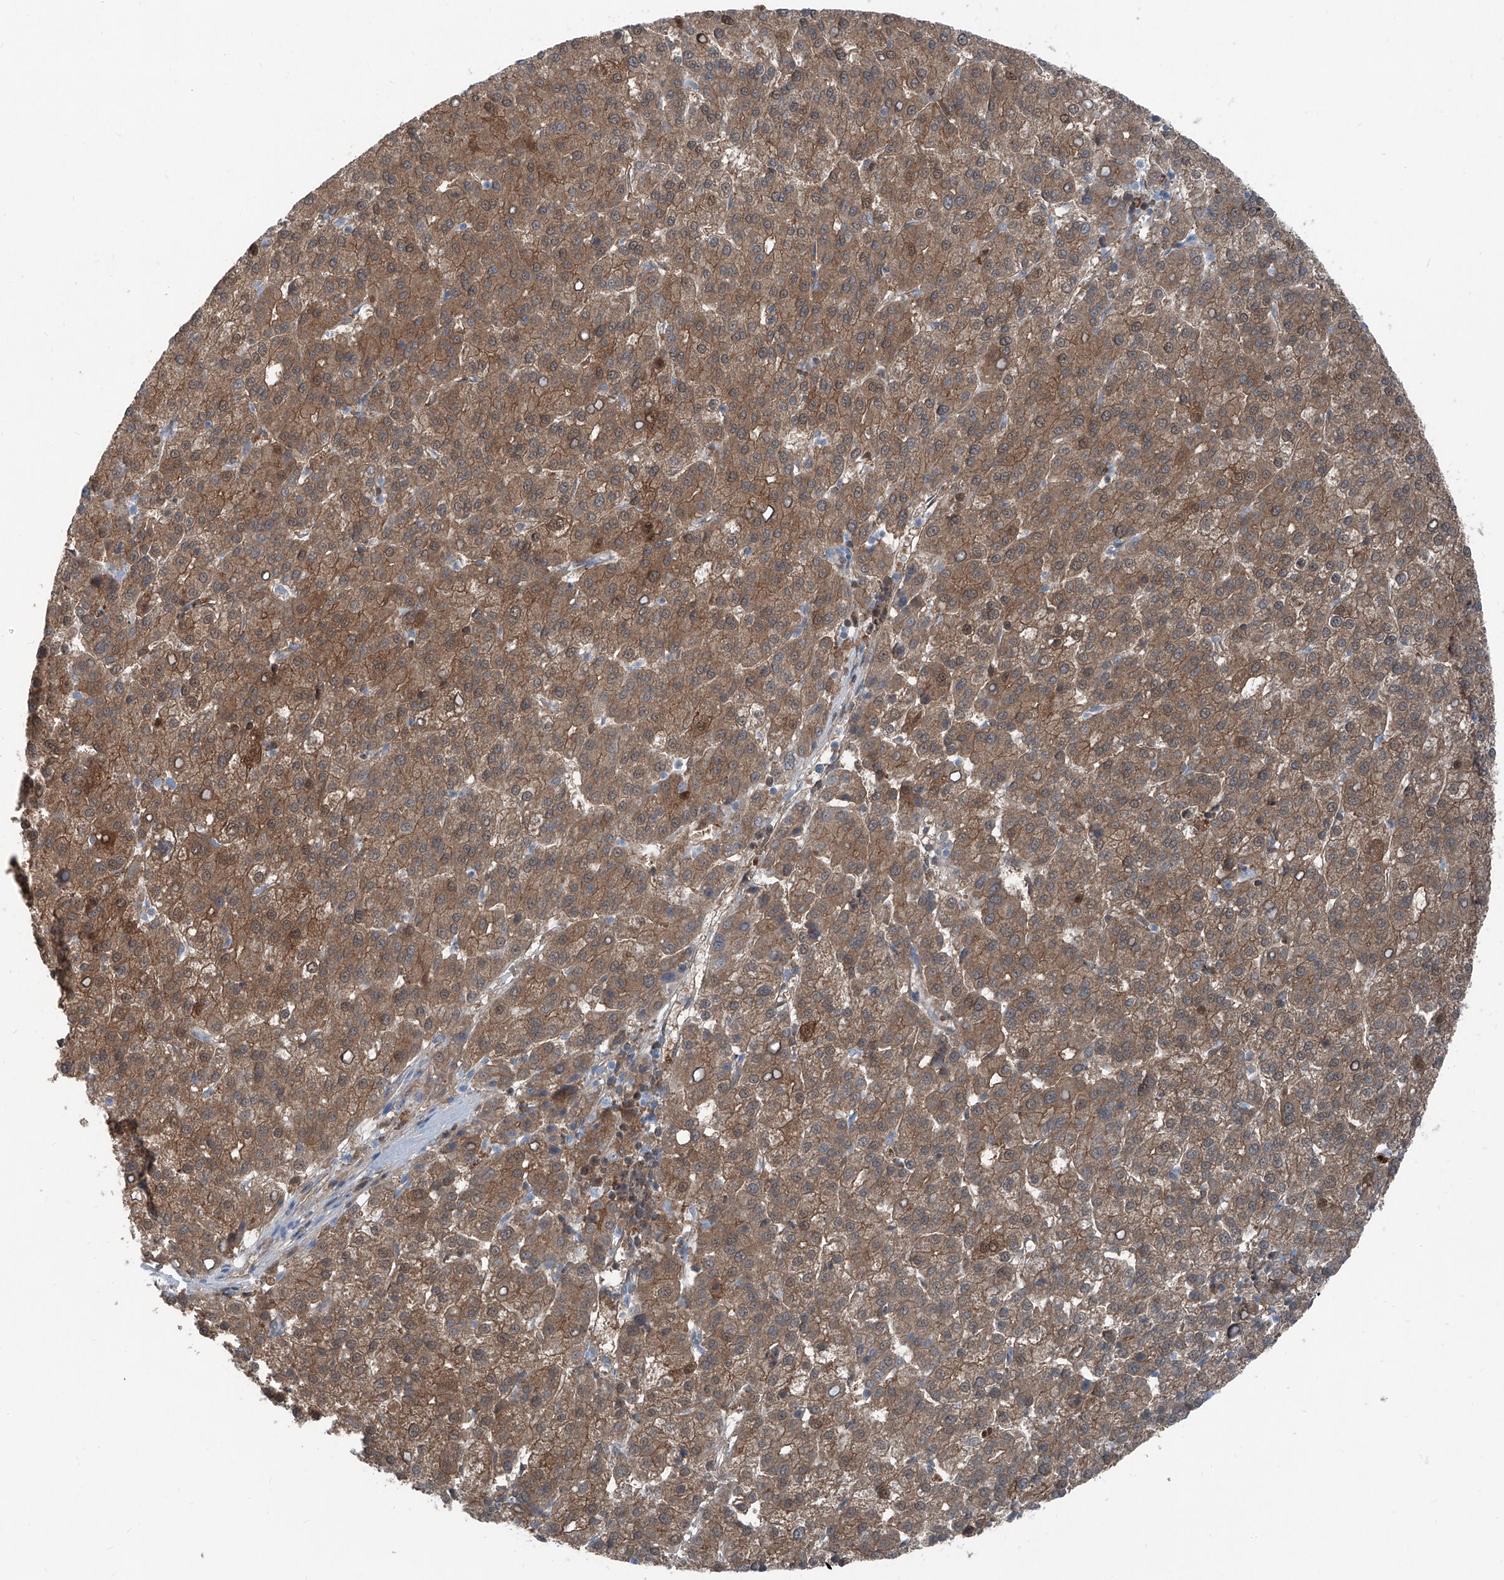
{"staining": {"intensity": "moderate", "quantity": ">75%", "location": "cytoplasmic/membranous"}, "tissue": "liver cancer", "cell_type": "Tumor cells", "image_type": "cancer", "snomed": [{"axis": "morphology", "description": "Carcinoma, Hepatocellular, NOS"}, {"axis": "topography", "description": "Liver"}], "caption": "Human hepatocellular carcinoma (liver) stained for a protein (brown) reveals moderate cytoplasmic/membranous positive staining in approximately >75% of tumor cells.", "gene": "RGN", "patient": {"sex": "female", "age": 58}}